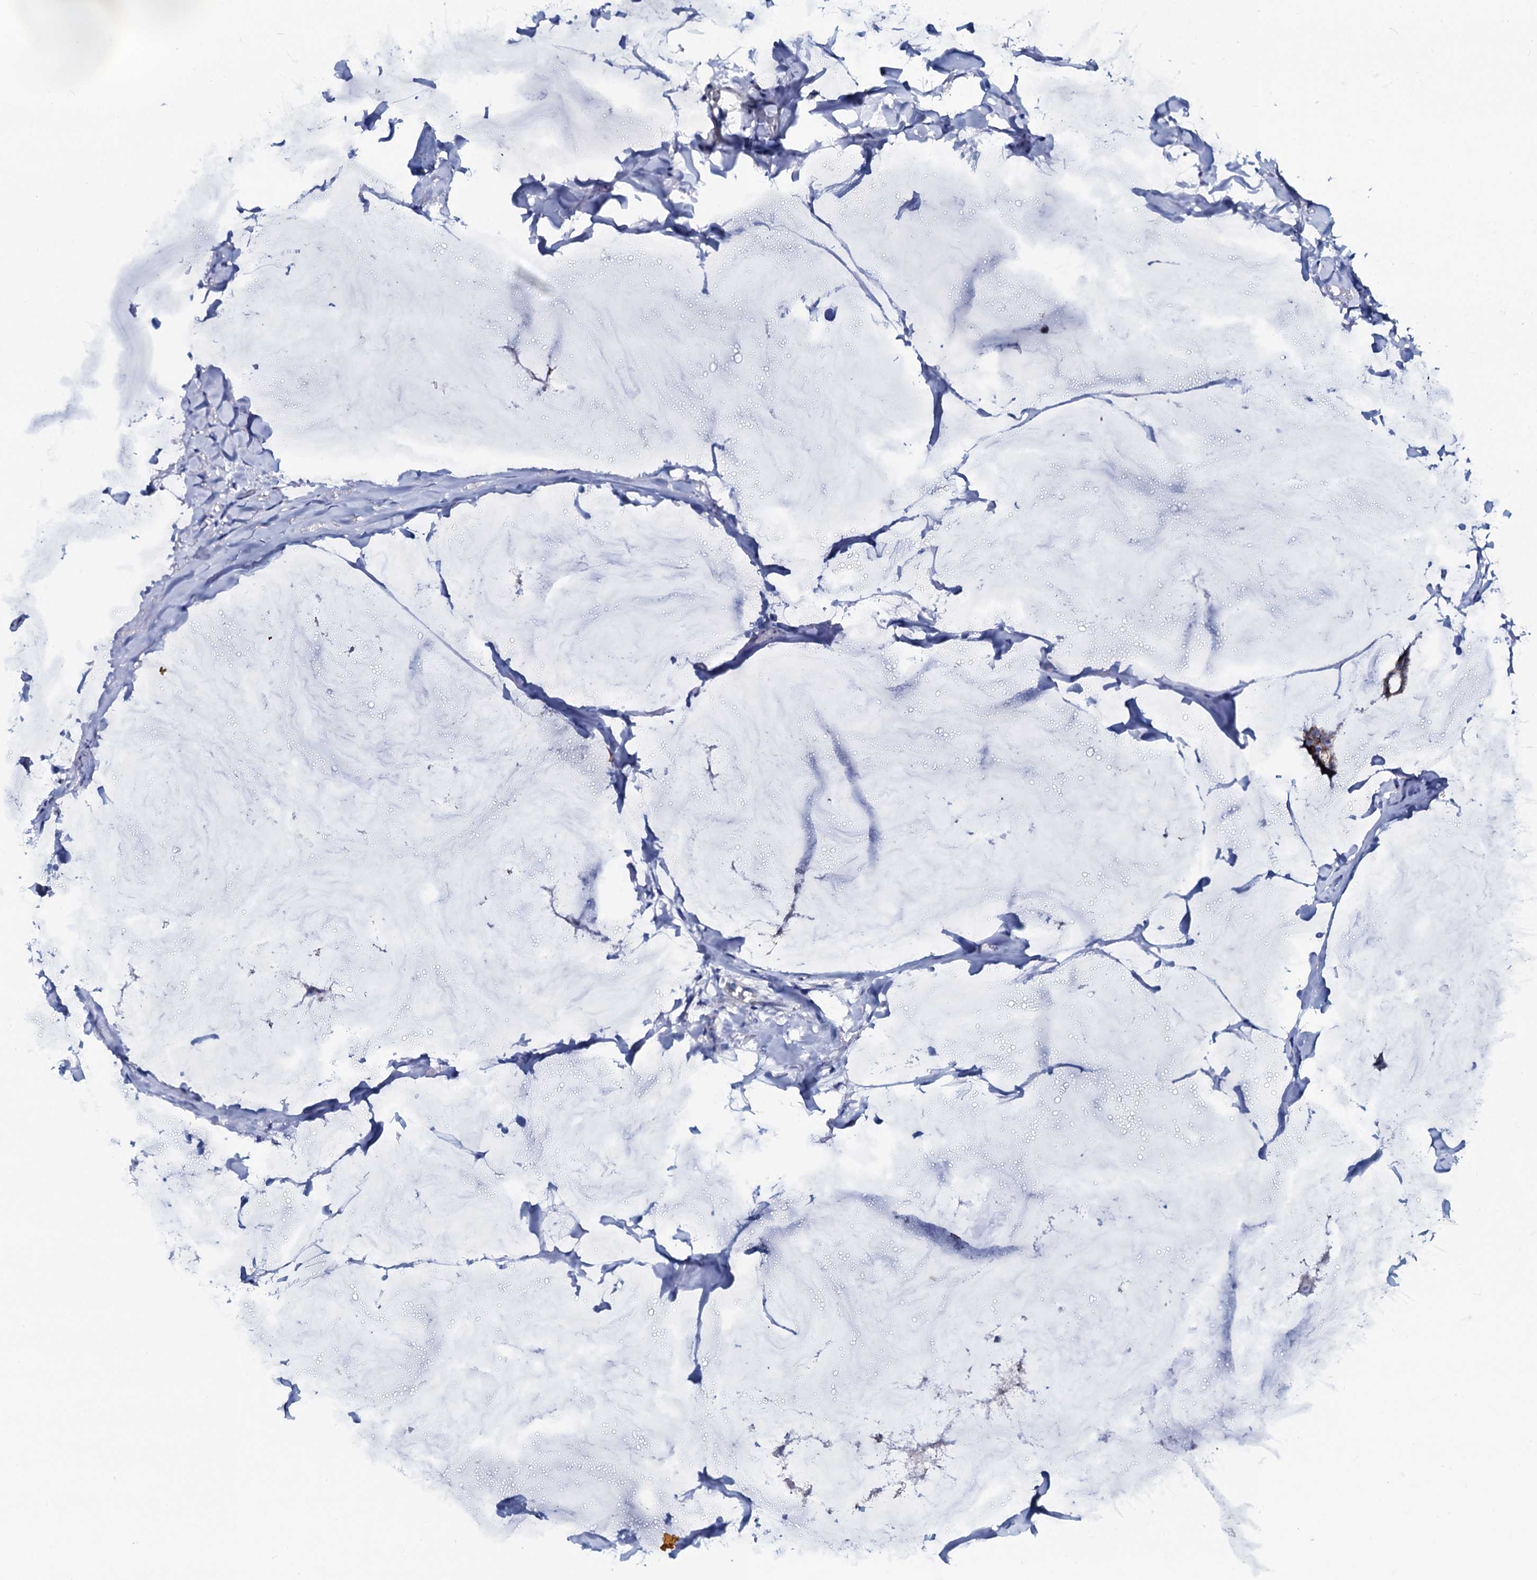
{"staining": {"intensity": "strong", "quantity": "<25%", "location": "cytoplasmic/membranous"}, "tissue": "breast cancer", "cell_type": "Tumor cells", "image_type": "cancer", "snomed": [{"axis": "morphology", "description": "Duct carcinoma"}, {"axis": "topography", "description": "Breast"}], "caption": "Protein staining of intraductal carcinoma (breast) tissue demonstrates strong cytoplasmic/membranous staining in approximately <25% of tumor cells.", "gene": "GYS2", "patient": {"sex": "female", "age": 93}}